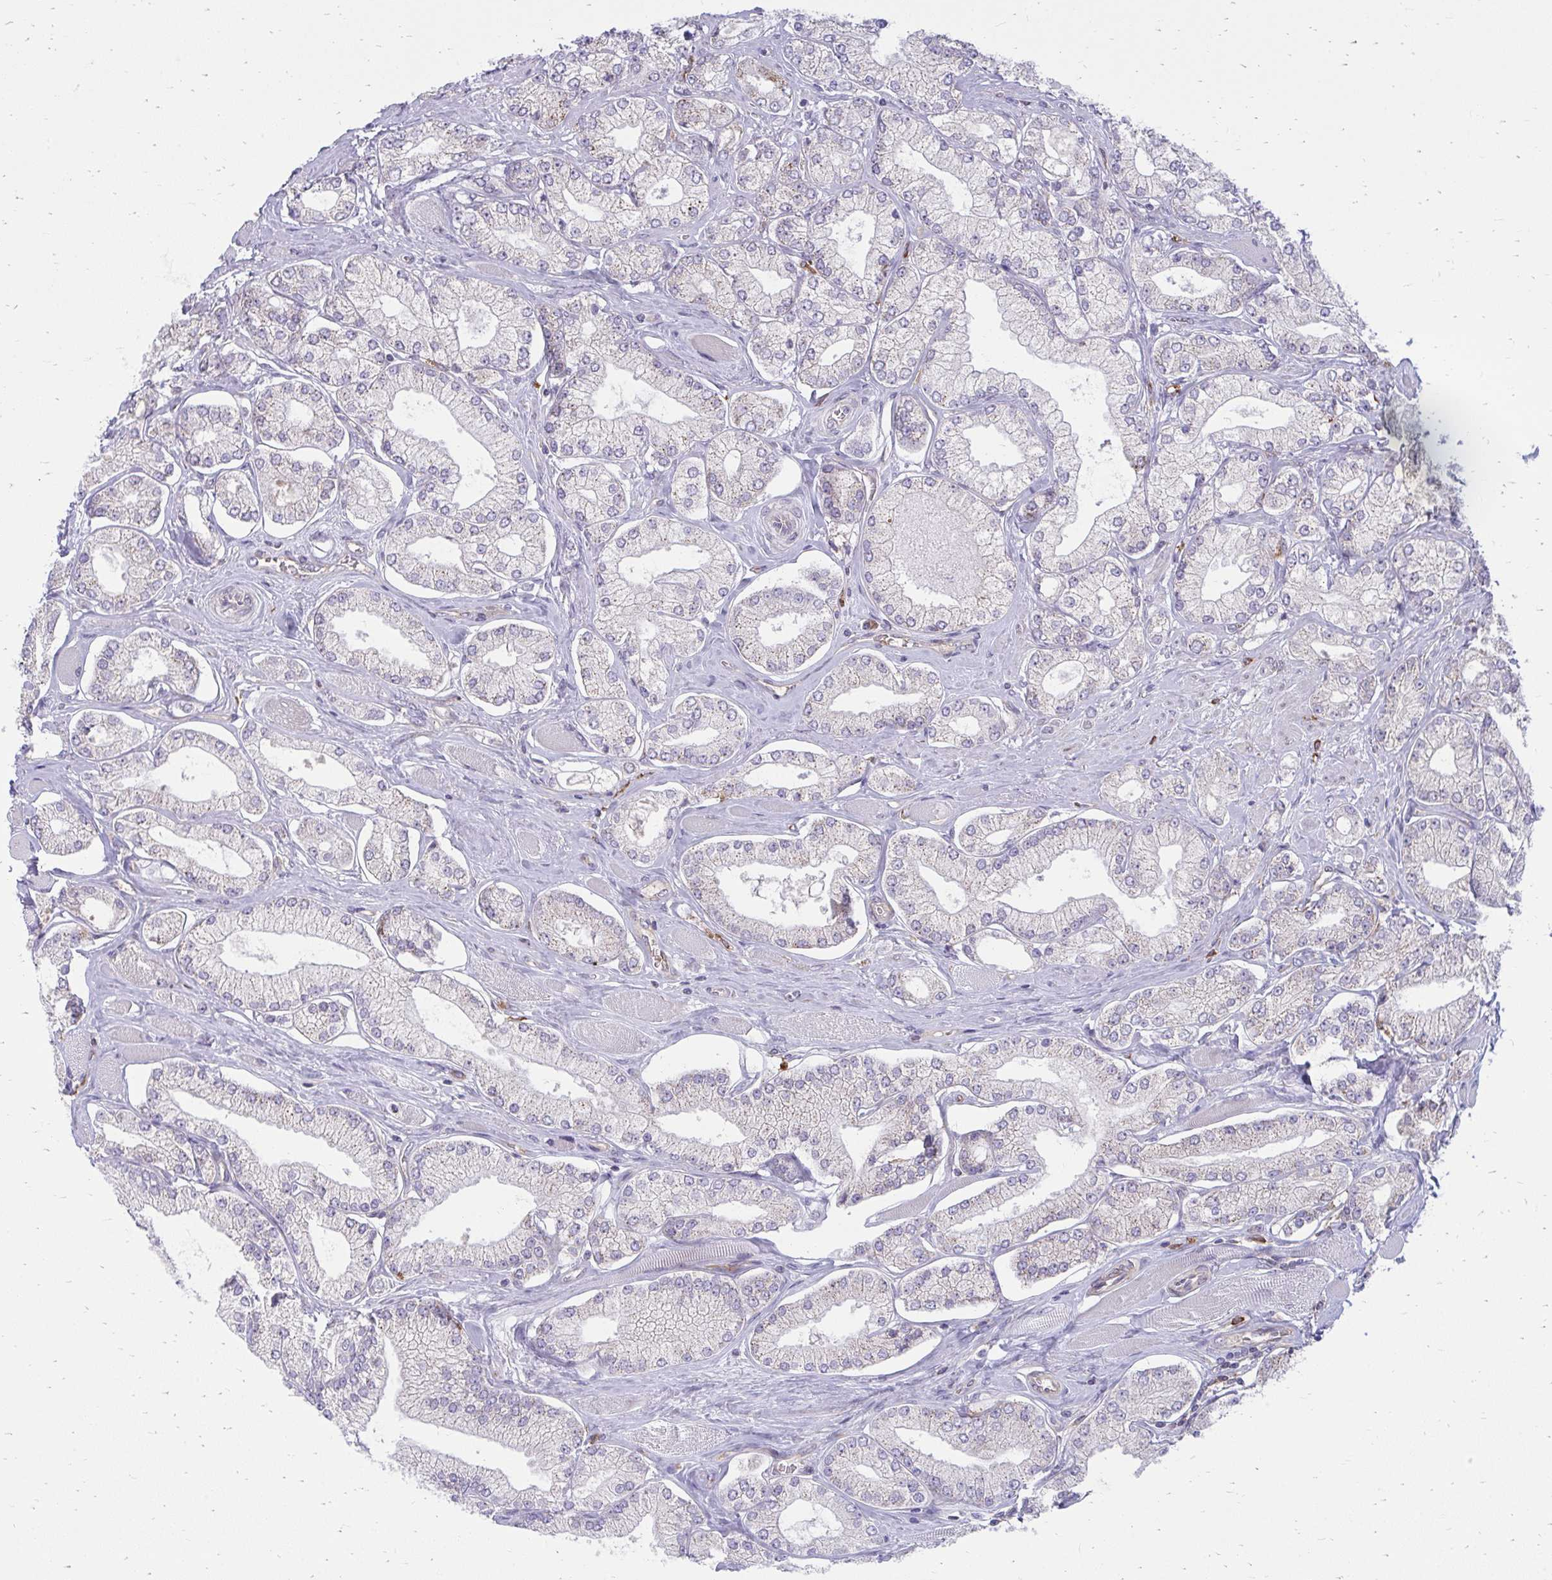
{"staining": {"intensity": "negative", "quantity": "none", "location": "none"}, "tissue": "prostate cancer", "cell_type": "Tumor cells", "image_type": "cancer", "snomed": [{"axis": "morphology", "description": "Adenocarcinoma, High grade"}, {"axis": "topography", "description": "Prostate"}], "caption": "Protein analysis of prostate adenocarcinoma (high-grade) demonstrates no significant positivity in tumor cells.", "gene": "ASAP1", "patient": {"sex": "male", "age": 68}}